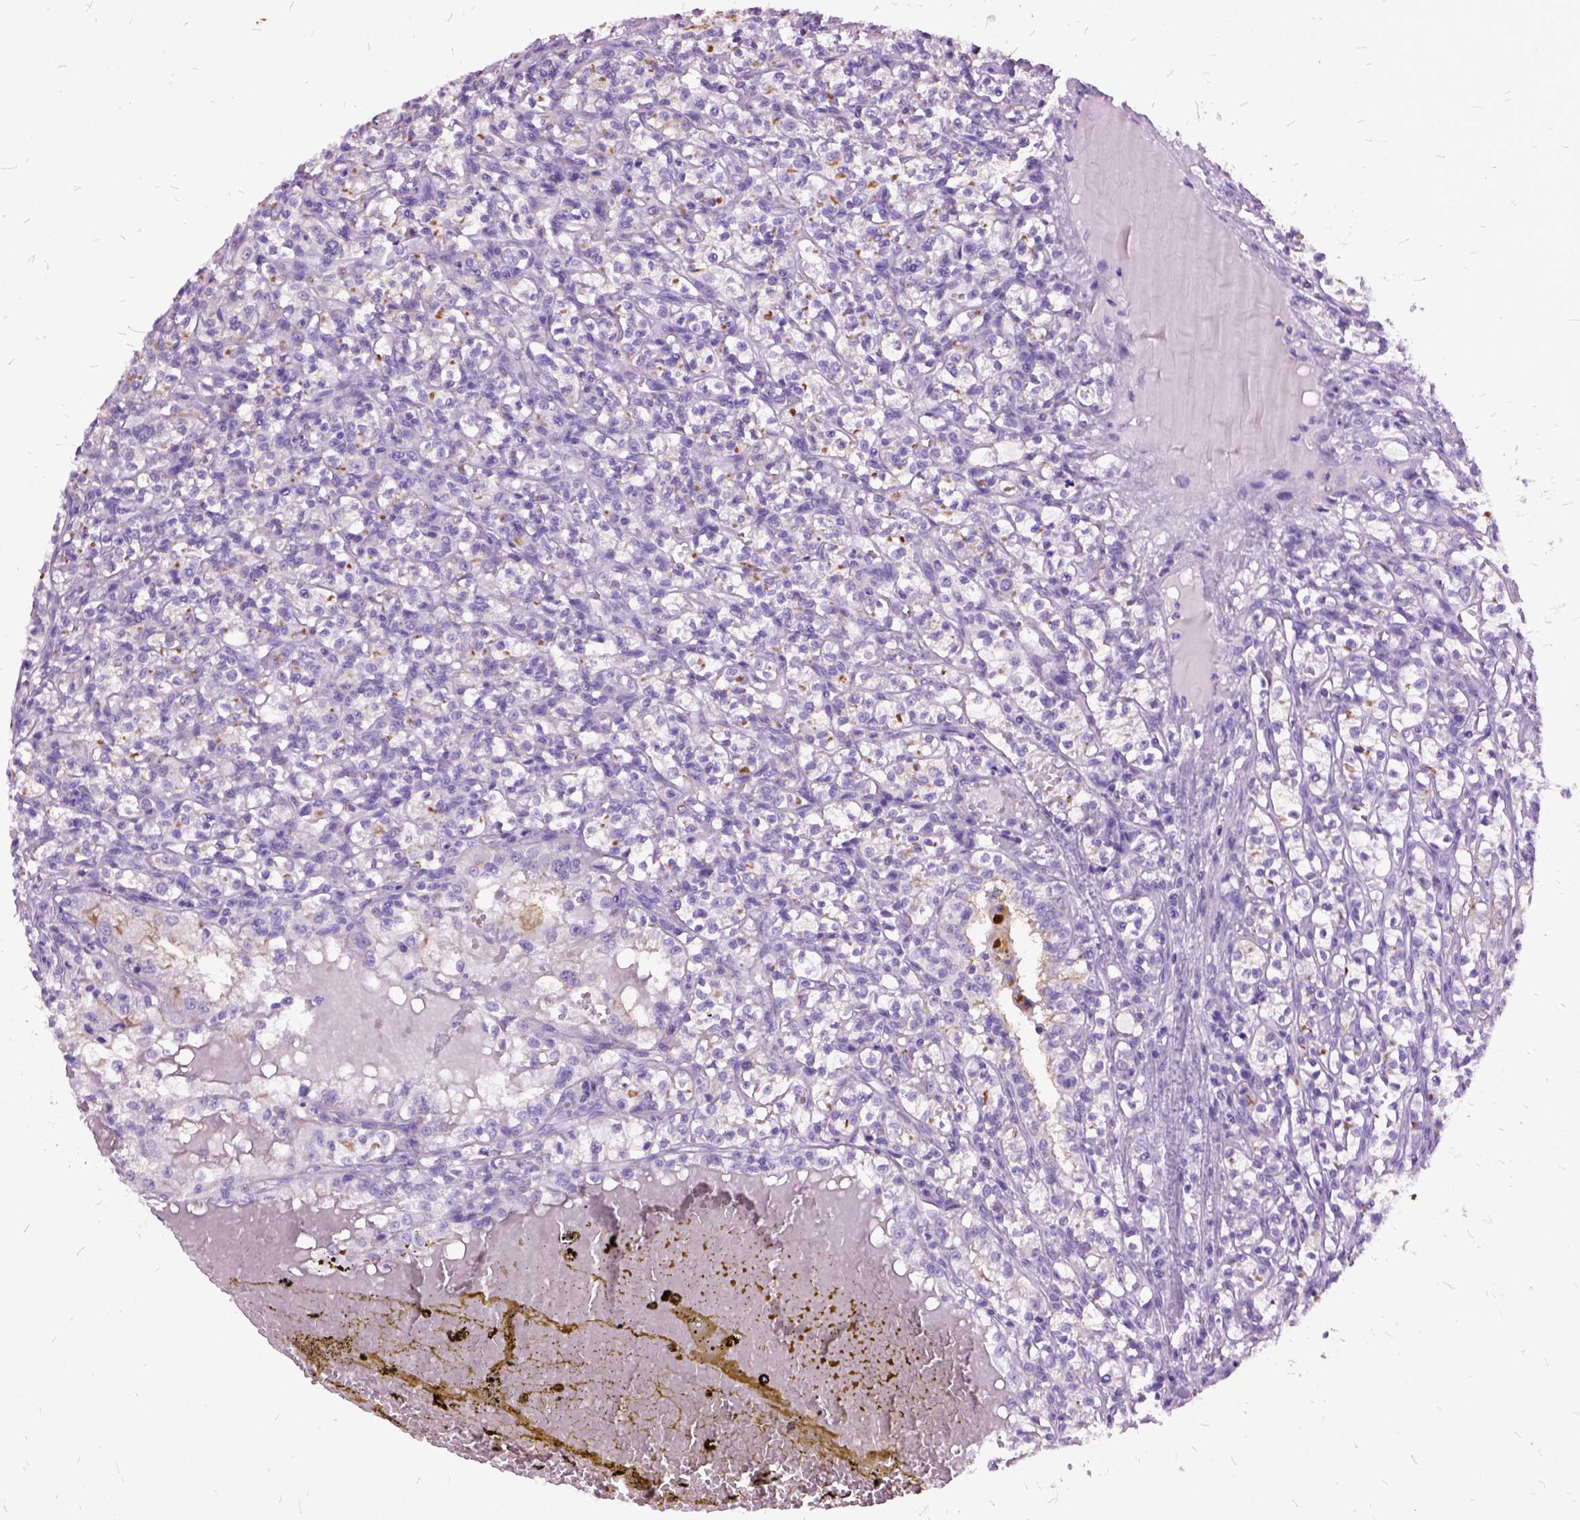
{"staining": {"intensity": "moderate", "quantity": "<25%", "location": "cytoplasmic/membranous"}, "tissue": "renal cancer", "cell_type": "Tumor cells", "image_type": "cancer", "snomed": [{"axis": "morphology", "description": "Adenocarcinoma, NOS"}, {"axis": "topography", "description": "Kidney"}], "caption": "Immunohistochemistry (IHC) of adenocarcinoma (renal) demonstrates low levels of moderate cytoplasmic/membranous expression in about <25% of tumor cells. (Brightfield microscopy of DAB IHC at high magnification).", "gene": "MME", "patient": {"sex": "male", "age": 36}}